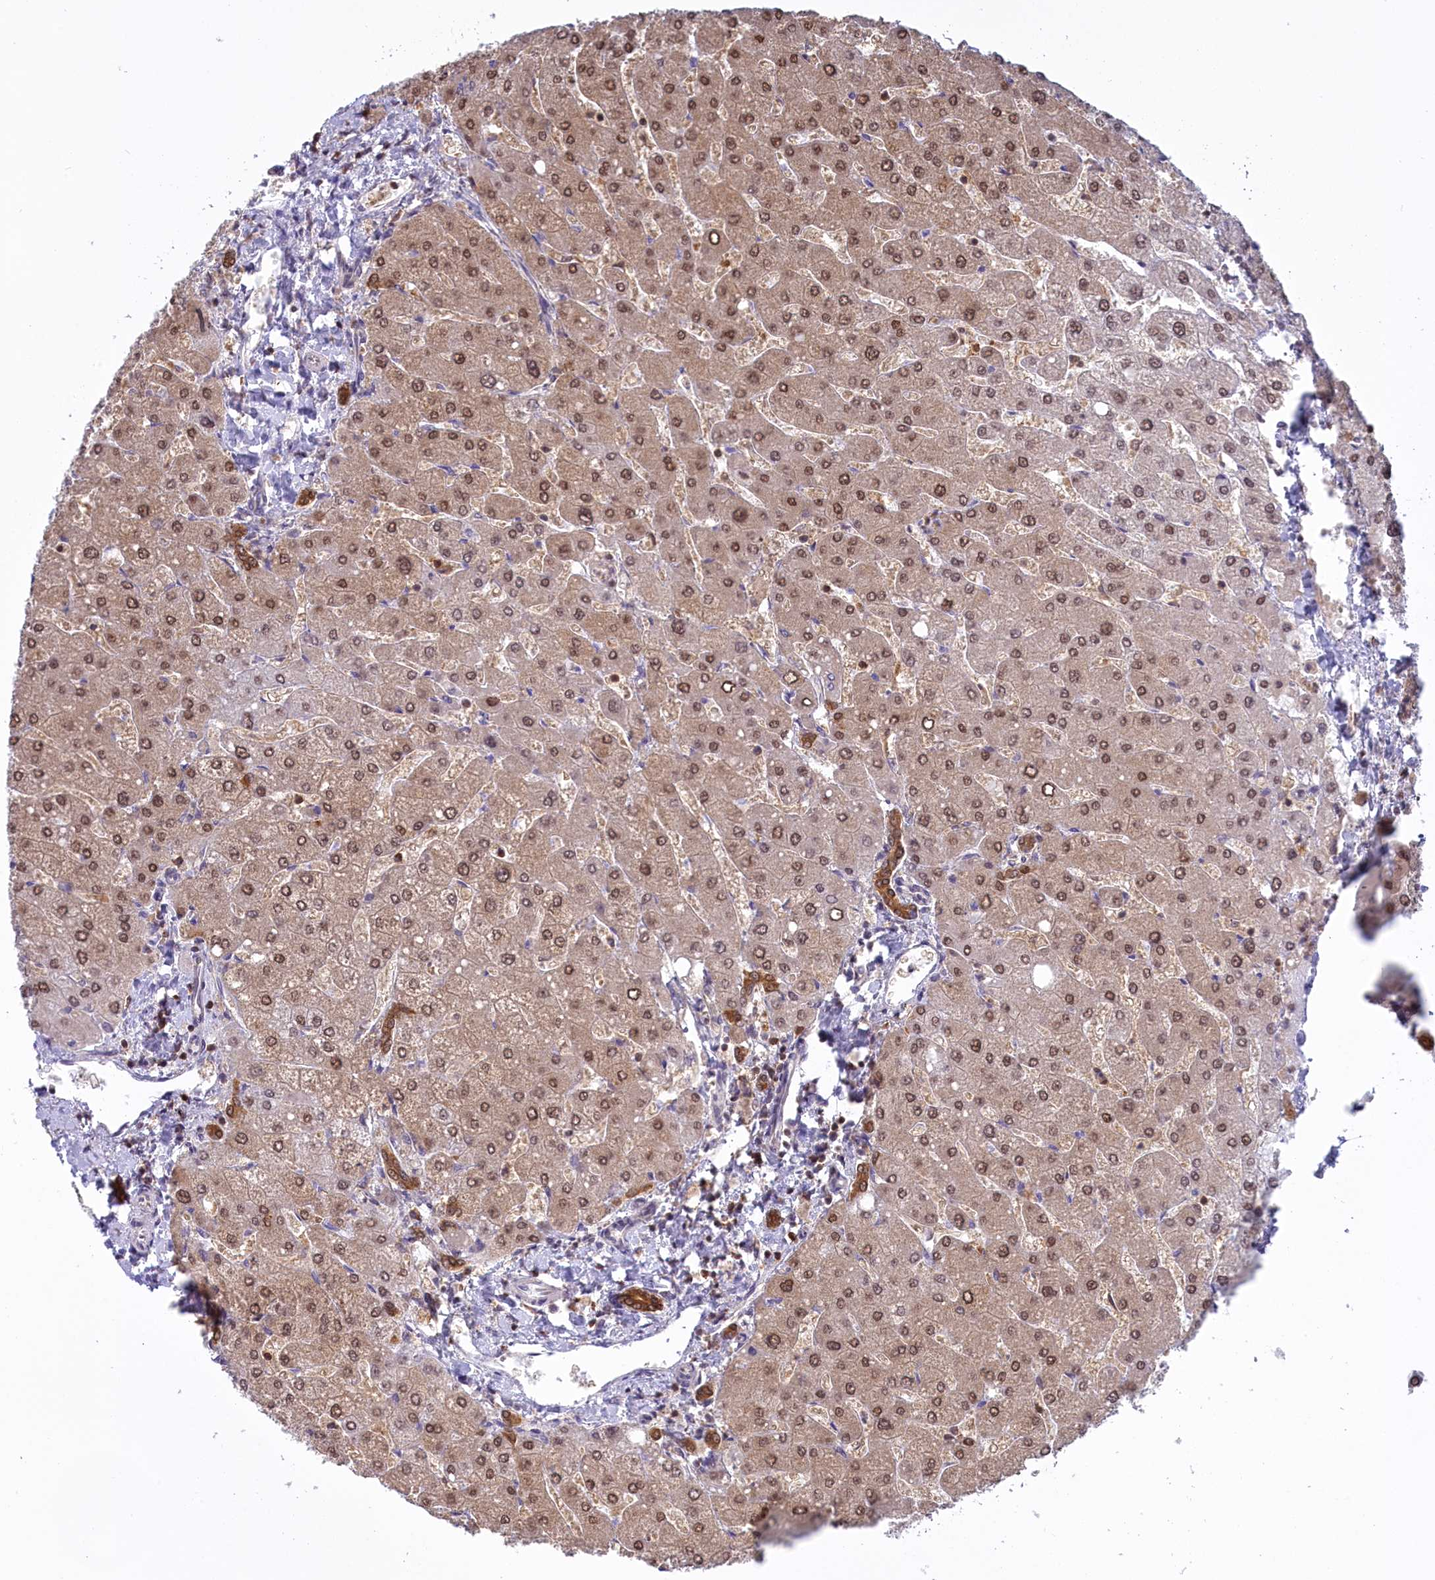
{"staining": {"intensity": "moderate", "quantity": ">75%", "location": "cytoplasmic/membranous,nuclear"}, "tissue": "liver", "cell_type": "Cholangiocytes", "image_type": "normal", "snomed": [{"axis": "morphology", "description": "Normal tissue, NOS"}, {"axis": "topography", "description": "Liver"}], "caption": "Immunohistochemistry image of normal human liver stained for a protein (brown), which reveals medium levels of moderate cytoplasmic/membranous,nuclear staining in about >75% of cholangiocytes.", "gene": "IZUMO2", "patient": {"sex": "male", "age": 55}}